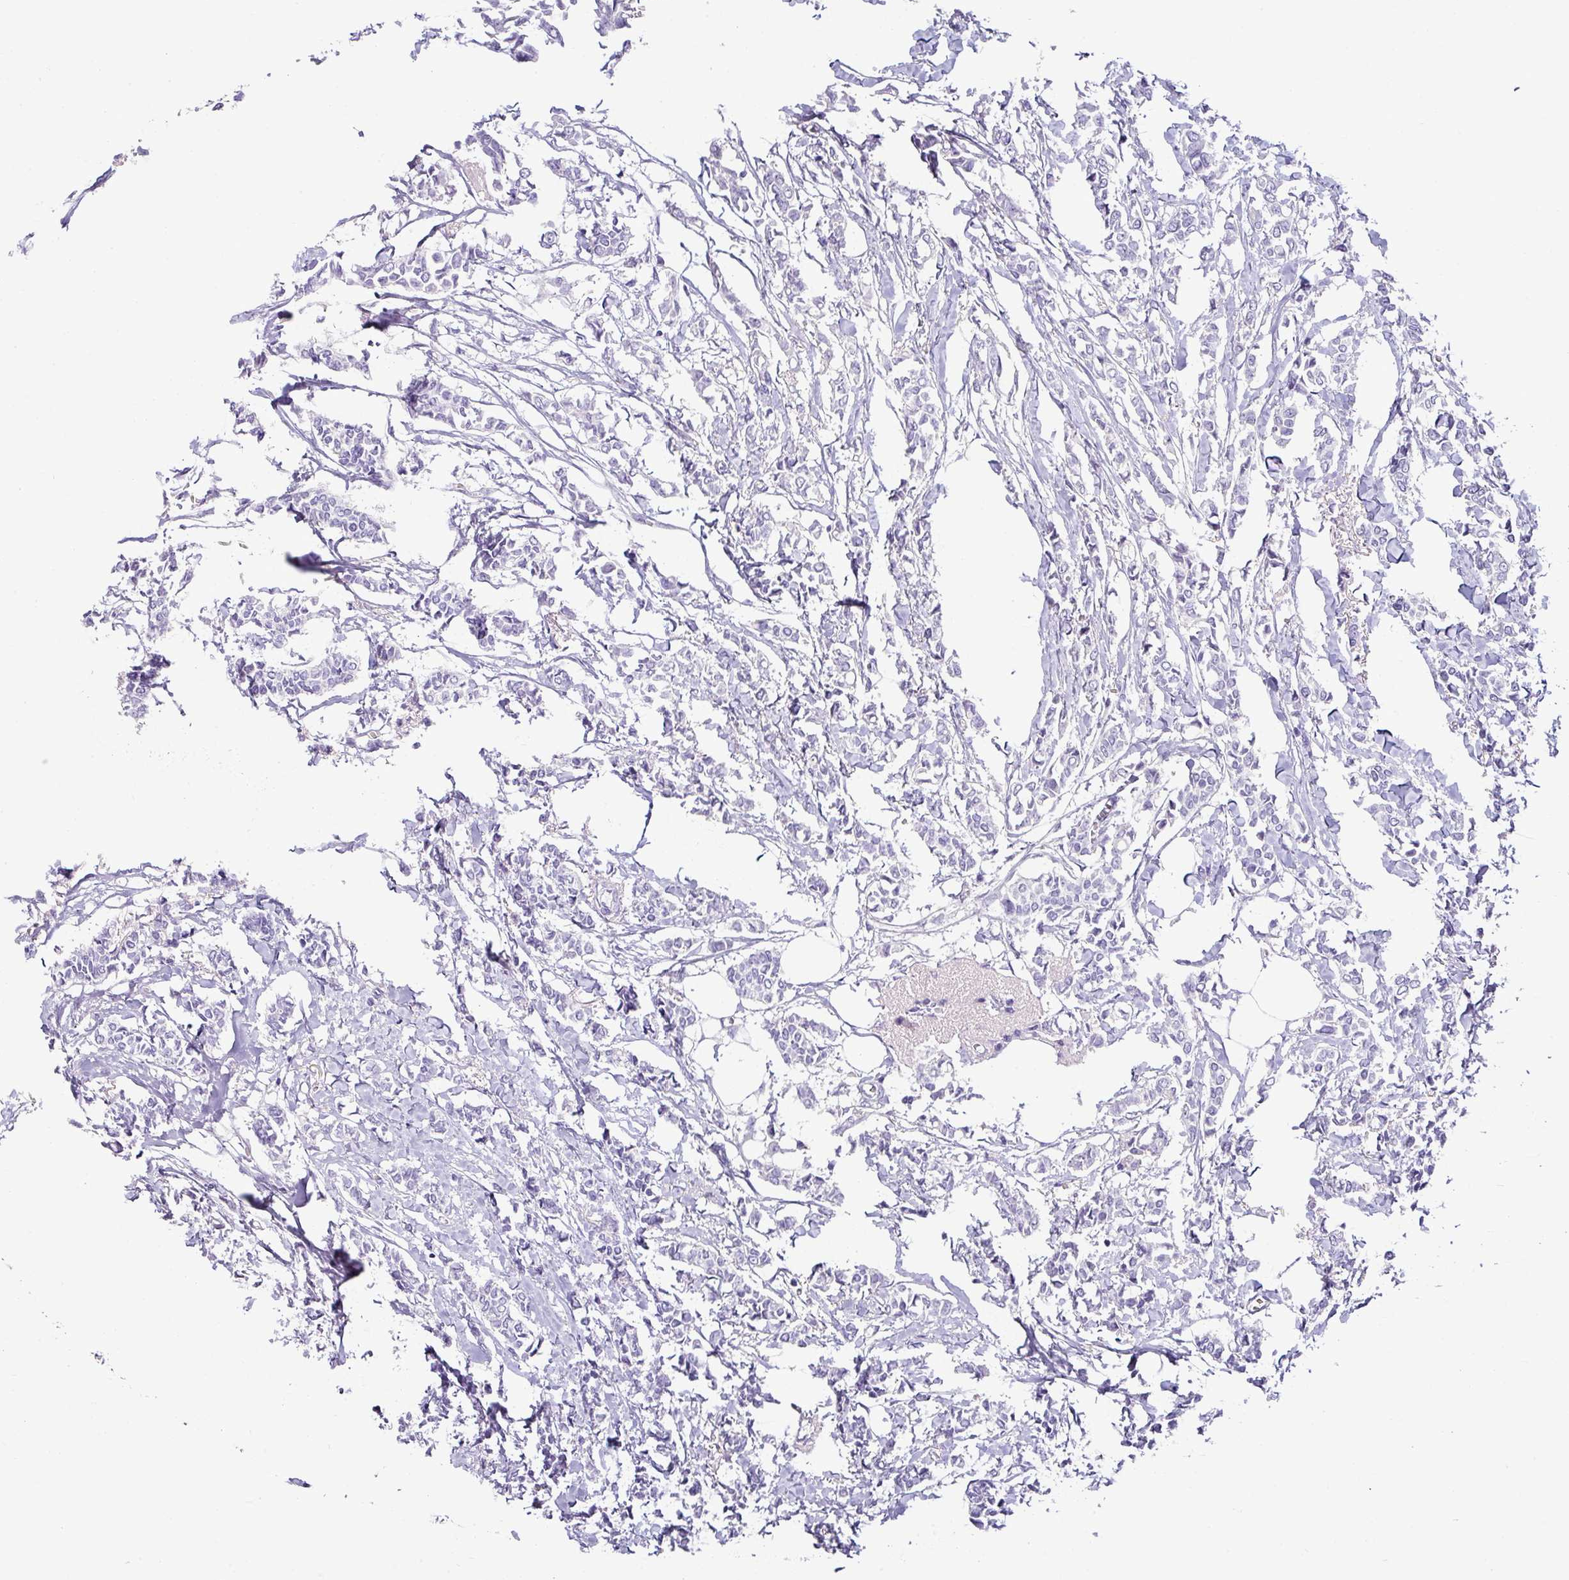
{"staining": {"intensity": "negative", "quantity": "none", "location": "none"}, "tissue": "breast cancer", "cell_type": "Tumor cells", "image_type": "cancer", "snomed": [{"axis": "morphology", "description": "Duct carcinoma"}, {"axis": "topography", "description": "Breast"}], "caption": "There is no significant staining in tumor cells of breast intraductal carcinoma.", "gene": "VCX2", "patient": {"sex": "female", "age": 41}}